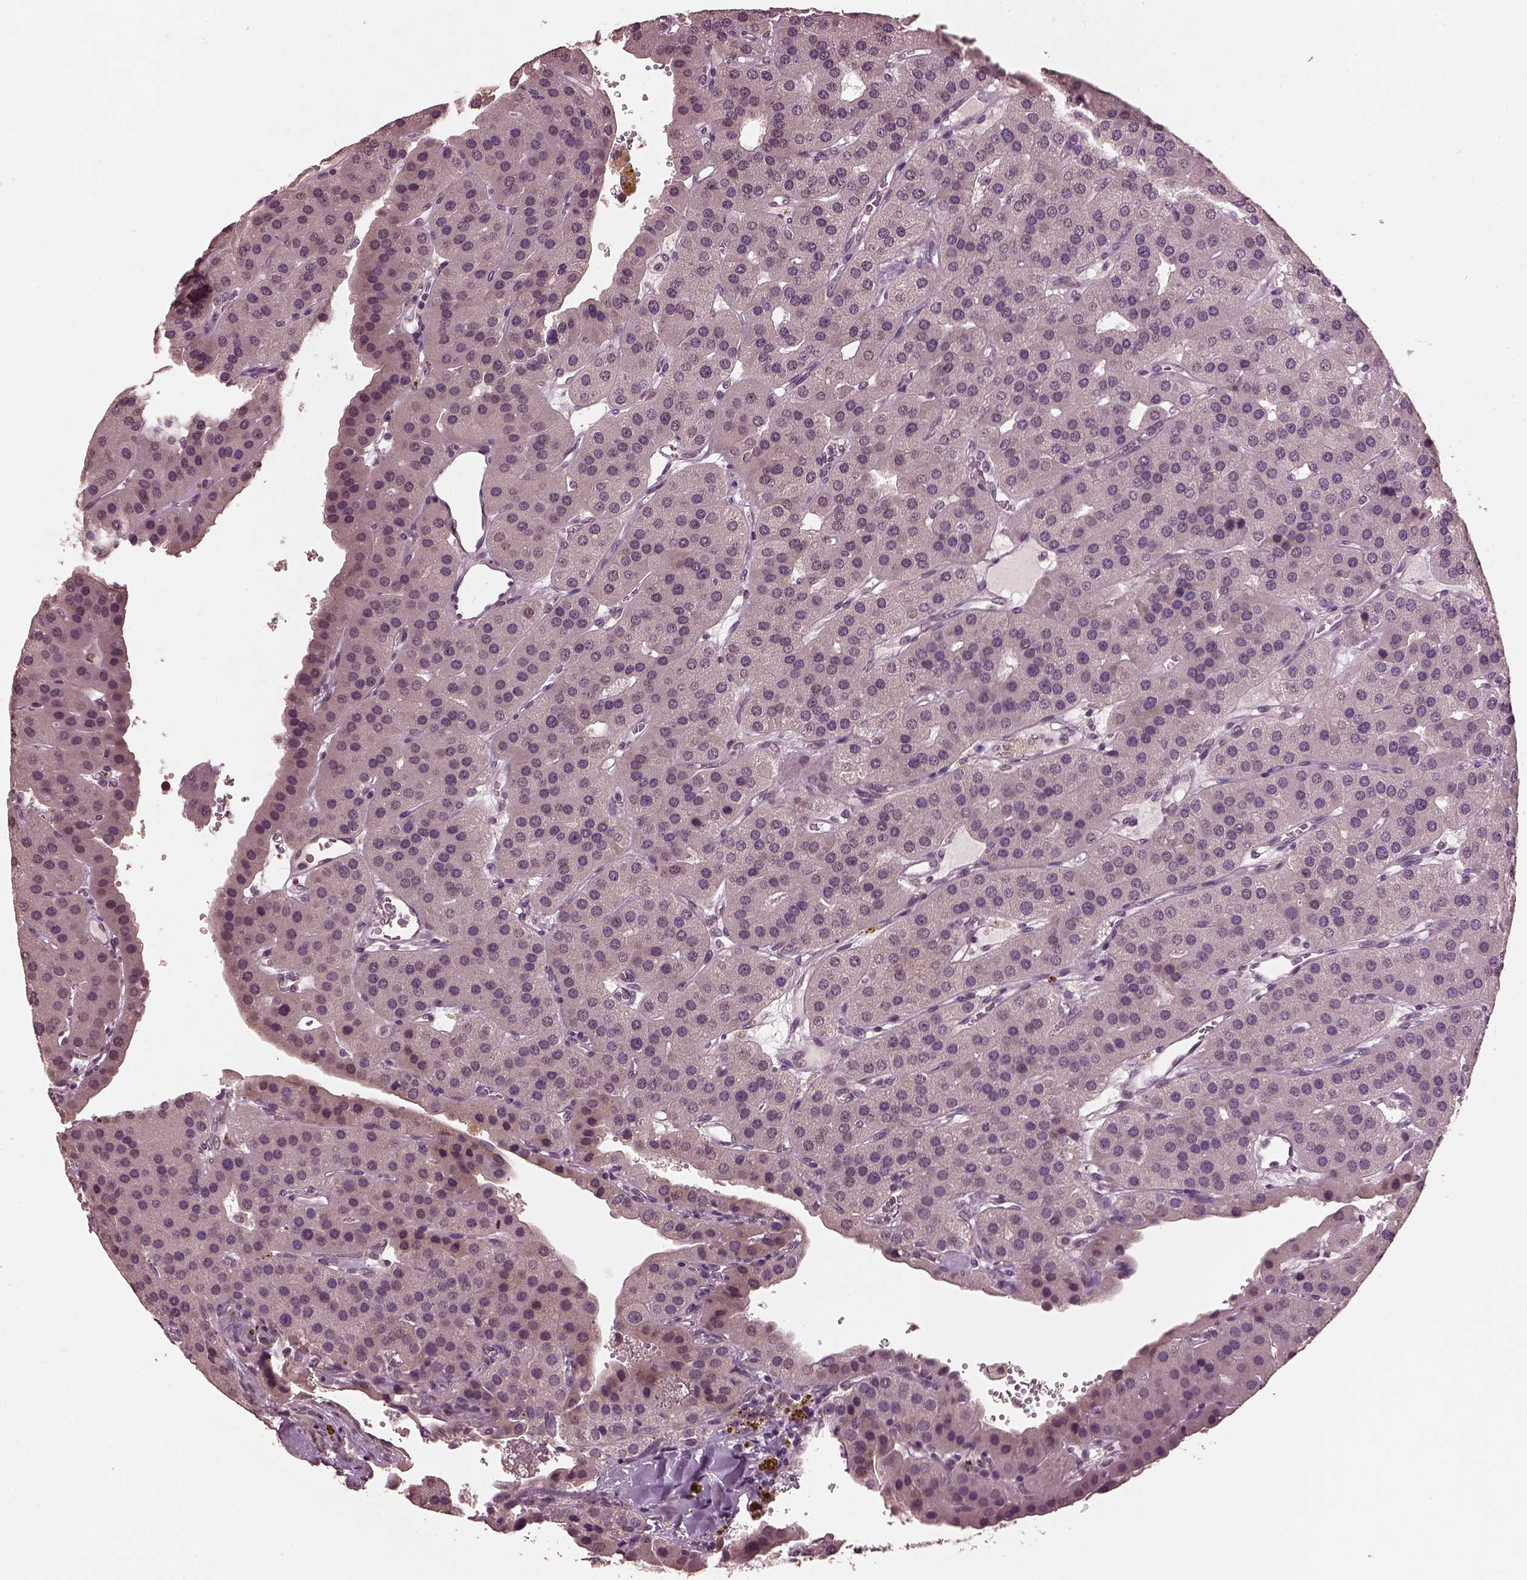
{"staining": {"intensity": "negative", "quantity": "none", "location": "none"}, "tissue": "parathyroid gland", "cell_type": "Glandular cells", "image_type": "normal", "snomed": [{"axis": "morphology", "description": "Normal tissue, NOS"}, {"axis": "morphology", "description": "Adenoma, NOS"}, {"axis": "topography", "description": "Parathyroid gland"}], "caption": "This is an immunohistochemistry (IHC) micrograph of unremarkable human parathyroid gland. There is no expression in glandular cells.", "gene": "IL18RAP", "patient": {"sex": "female", "age": 86}}